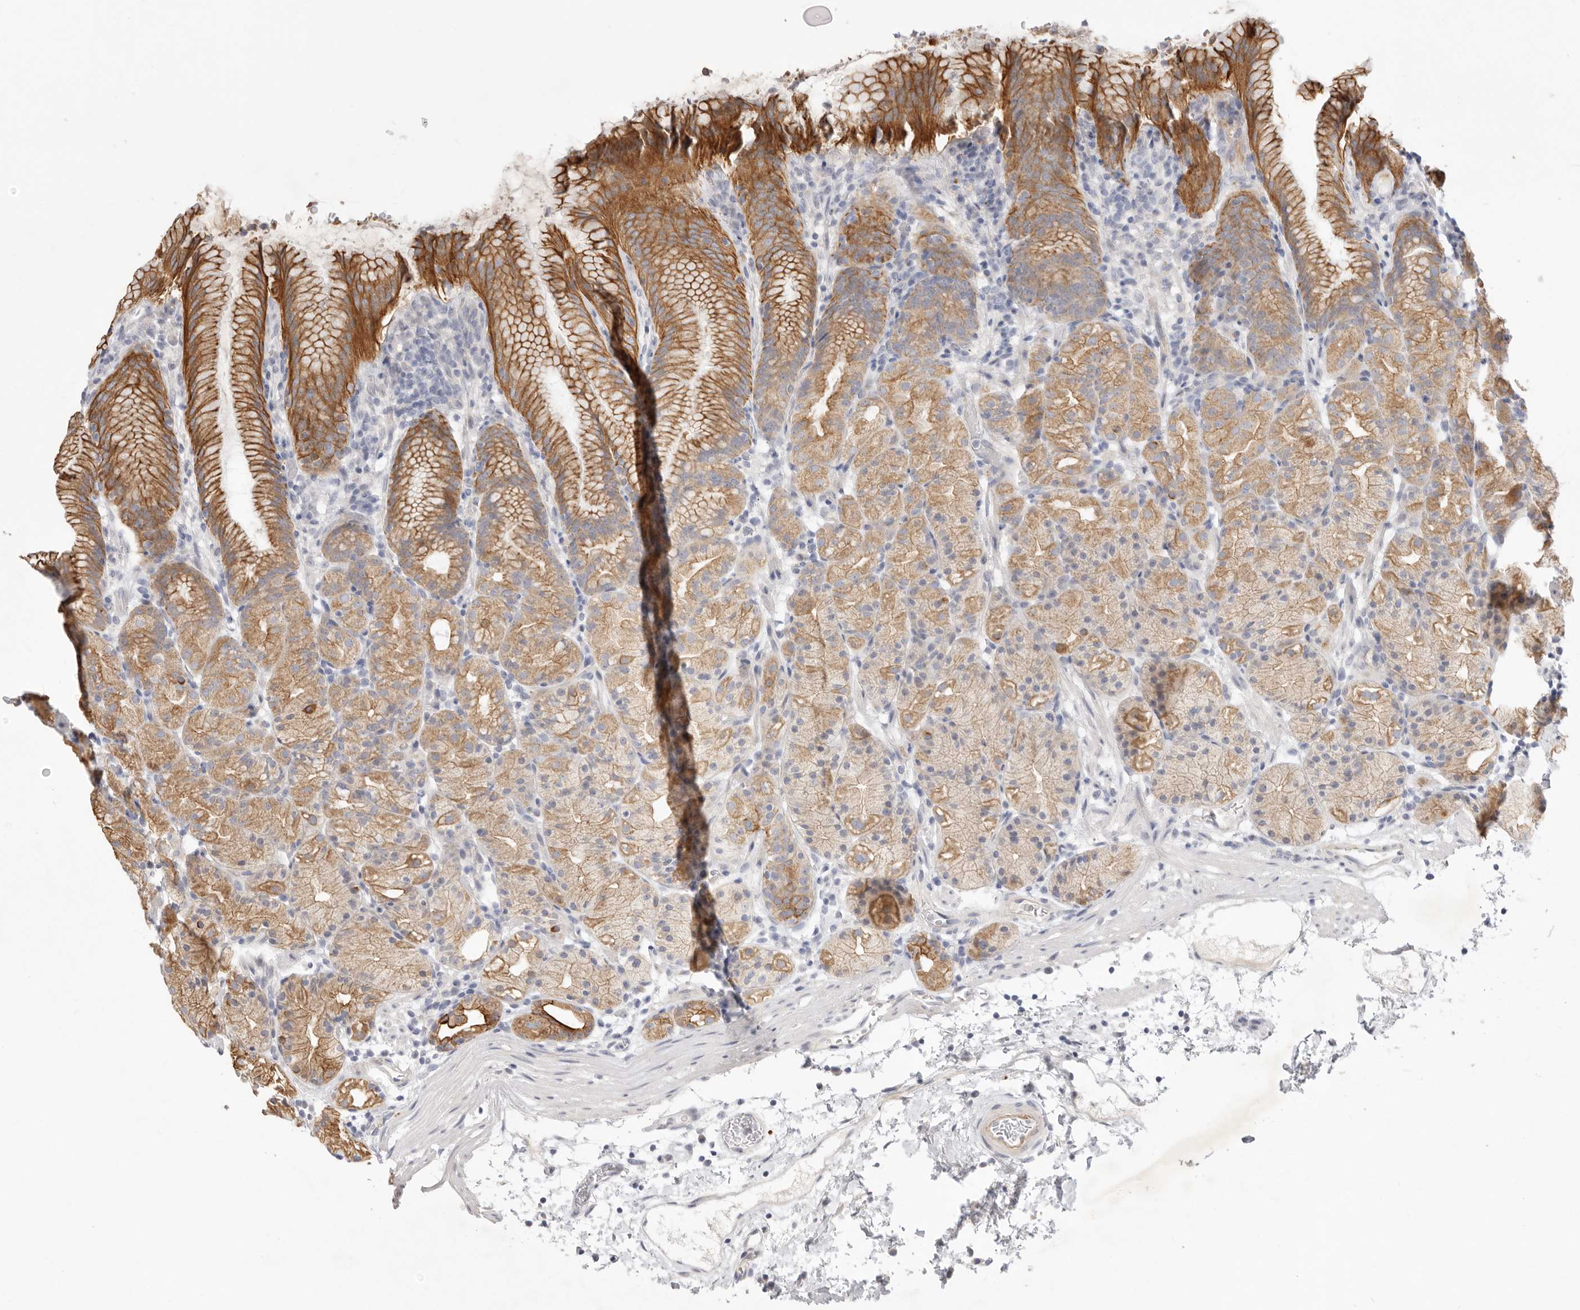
{"staining": {"intensity": "moderate", "quantity": "25%-75%", "location": "cytoplasmic/membranous"}, "tissue": "stomach", "cell_type": "Glandular cells", "image_type": "normal", "snomed": [{"axis": "morphology", "description": "Normal tissue, NOS"}, {"axis": "topography", "description": "Stomach, upper"}], "caption": "Immunohistochemistry of unremarkable human stomach demonstrates medium levels of moderate cytoplasmic/membranous expression in about 25%-75% of glandular cells.", "gene": "USH1C", "patient": {"sex": "male", "age": 48}}